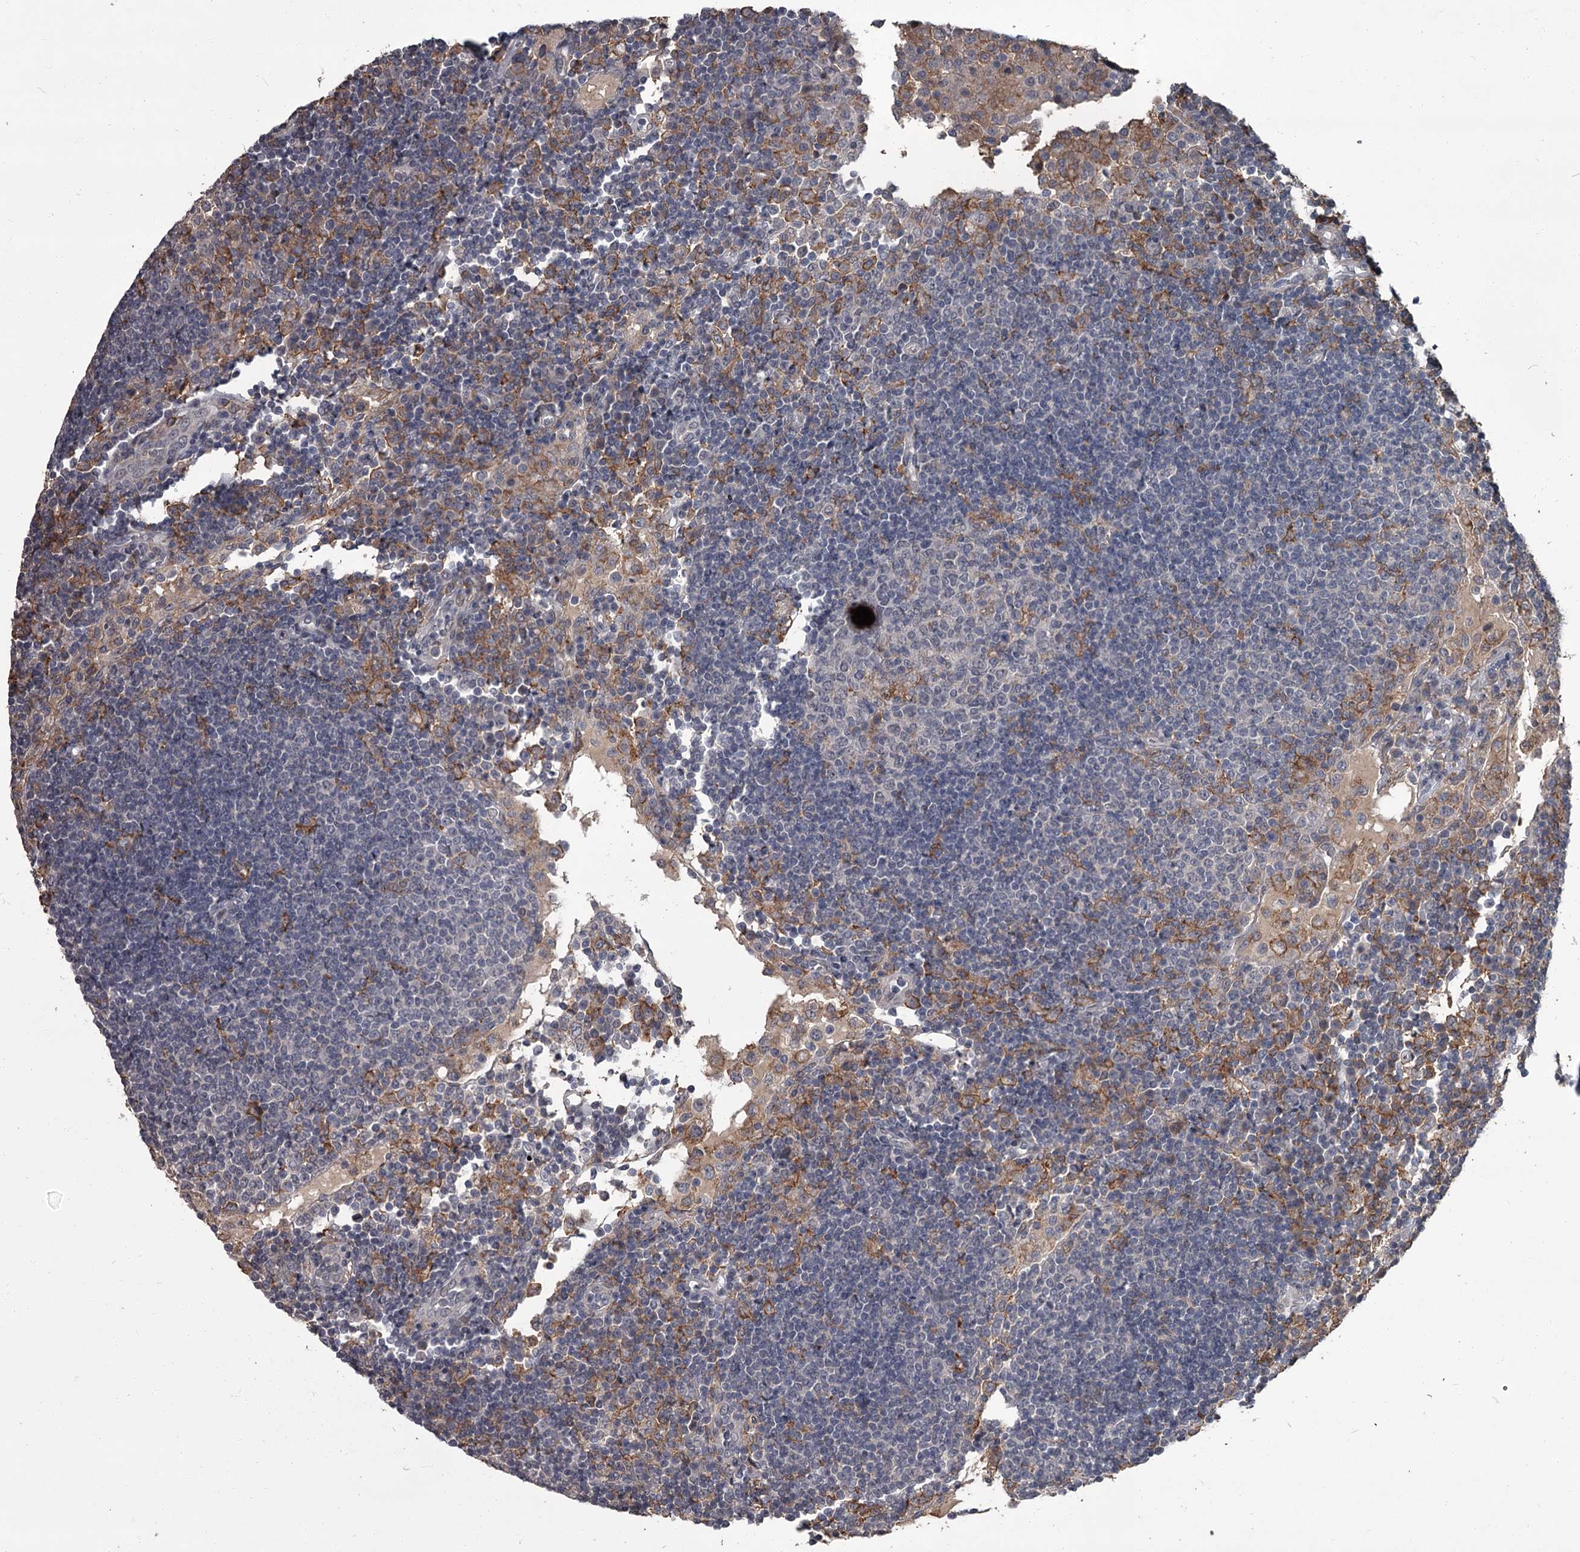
{"staining": {"intensity": "negative", "quantity": "none", "location": "none"}, "tissue": "lymph node", "cell_type": "Germinal center cells", "image_type": "normal", "snomed": [{"axis": "morphology", "description": "Normal tissue, NOS"}, {"axis": "topography", "description": "Lymph node"}], "caption": "IHC micrograph of normal lymph node stained for a protein (brown), which demonstrates no staining in germinal center cells.", "gene": "FLVCR2", "patient": {"sex": "female", "age": 53}}